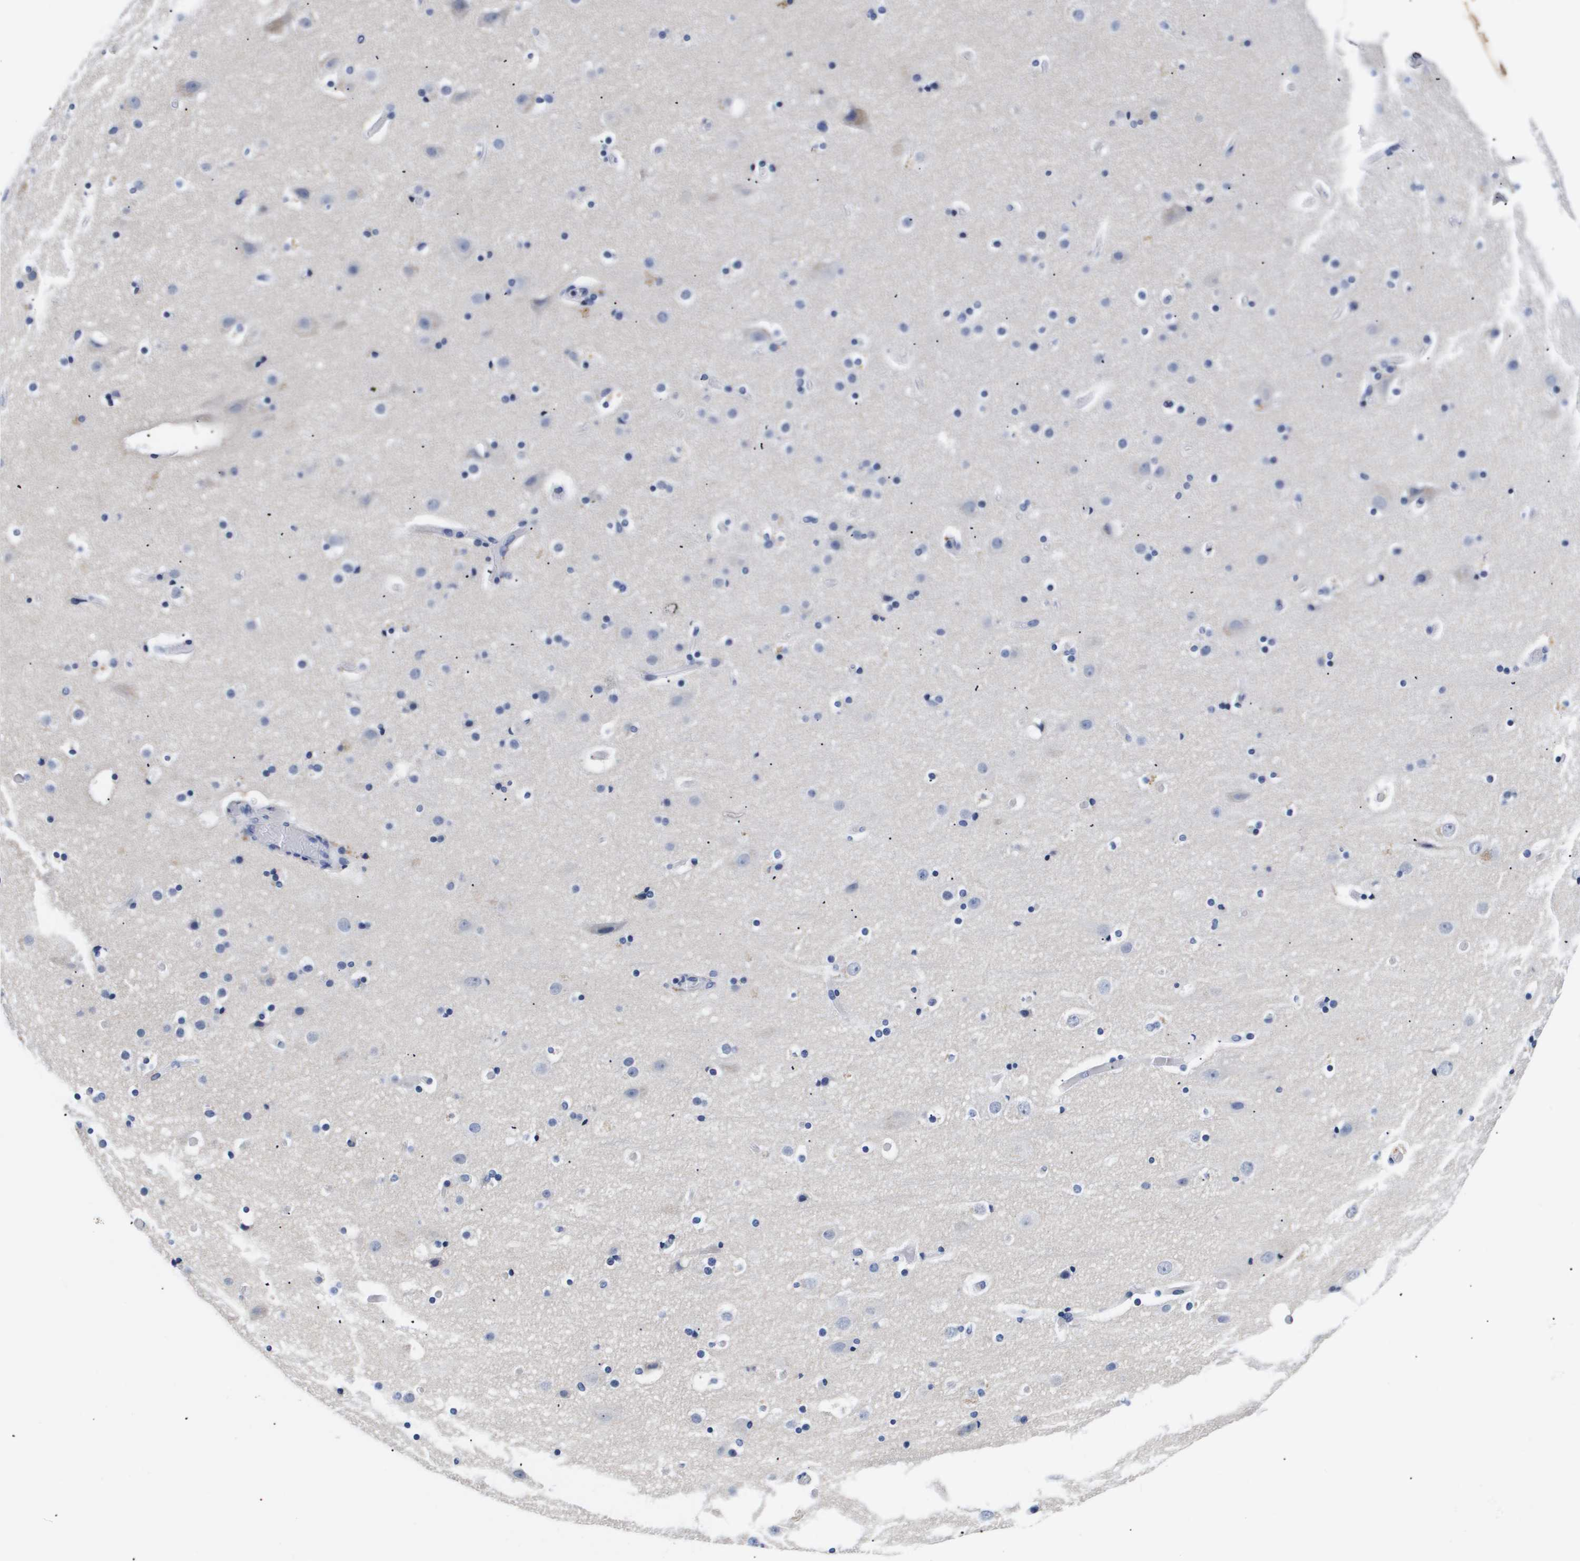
{"staining": {"intensity": "negative", "quantity": "none", "location": "none"}, "tissue": "cerebral cortex", "cell_type": "Endothelial cells", "image_type": "normal", "snomed": [{"axis": "morphology", "description": "Normal tissue, NOS"}, {"axis": "topography", "description": "Cerebral cortex"}], "caption": "Immunohistochemical staining of normal human cerebral cortex displays no significant positivity in endothelial cells. (DAB (3,3'-diaminobenzidine) immunohistochemistry, high magnification).", "gene": "ATP6V0A4", "patient": {"sex": "male", "age": 57}}